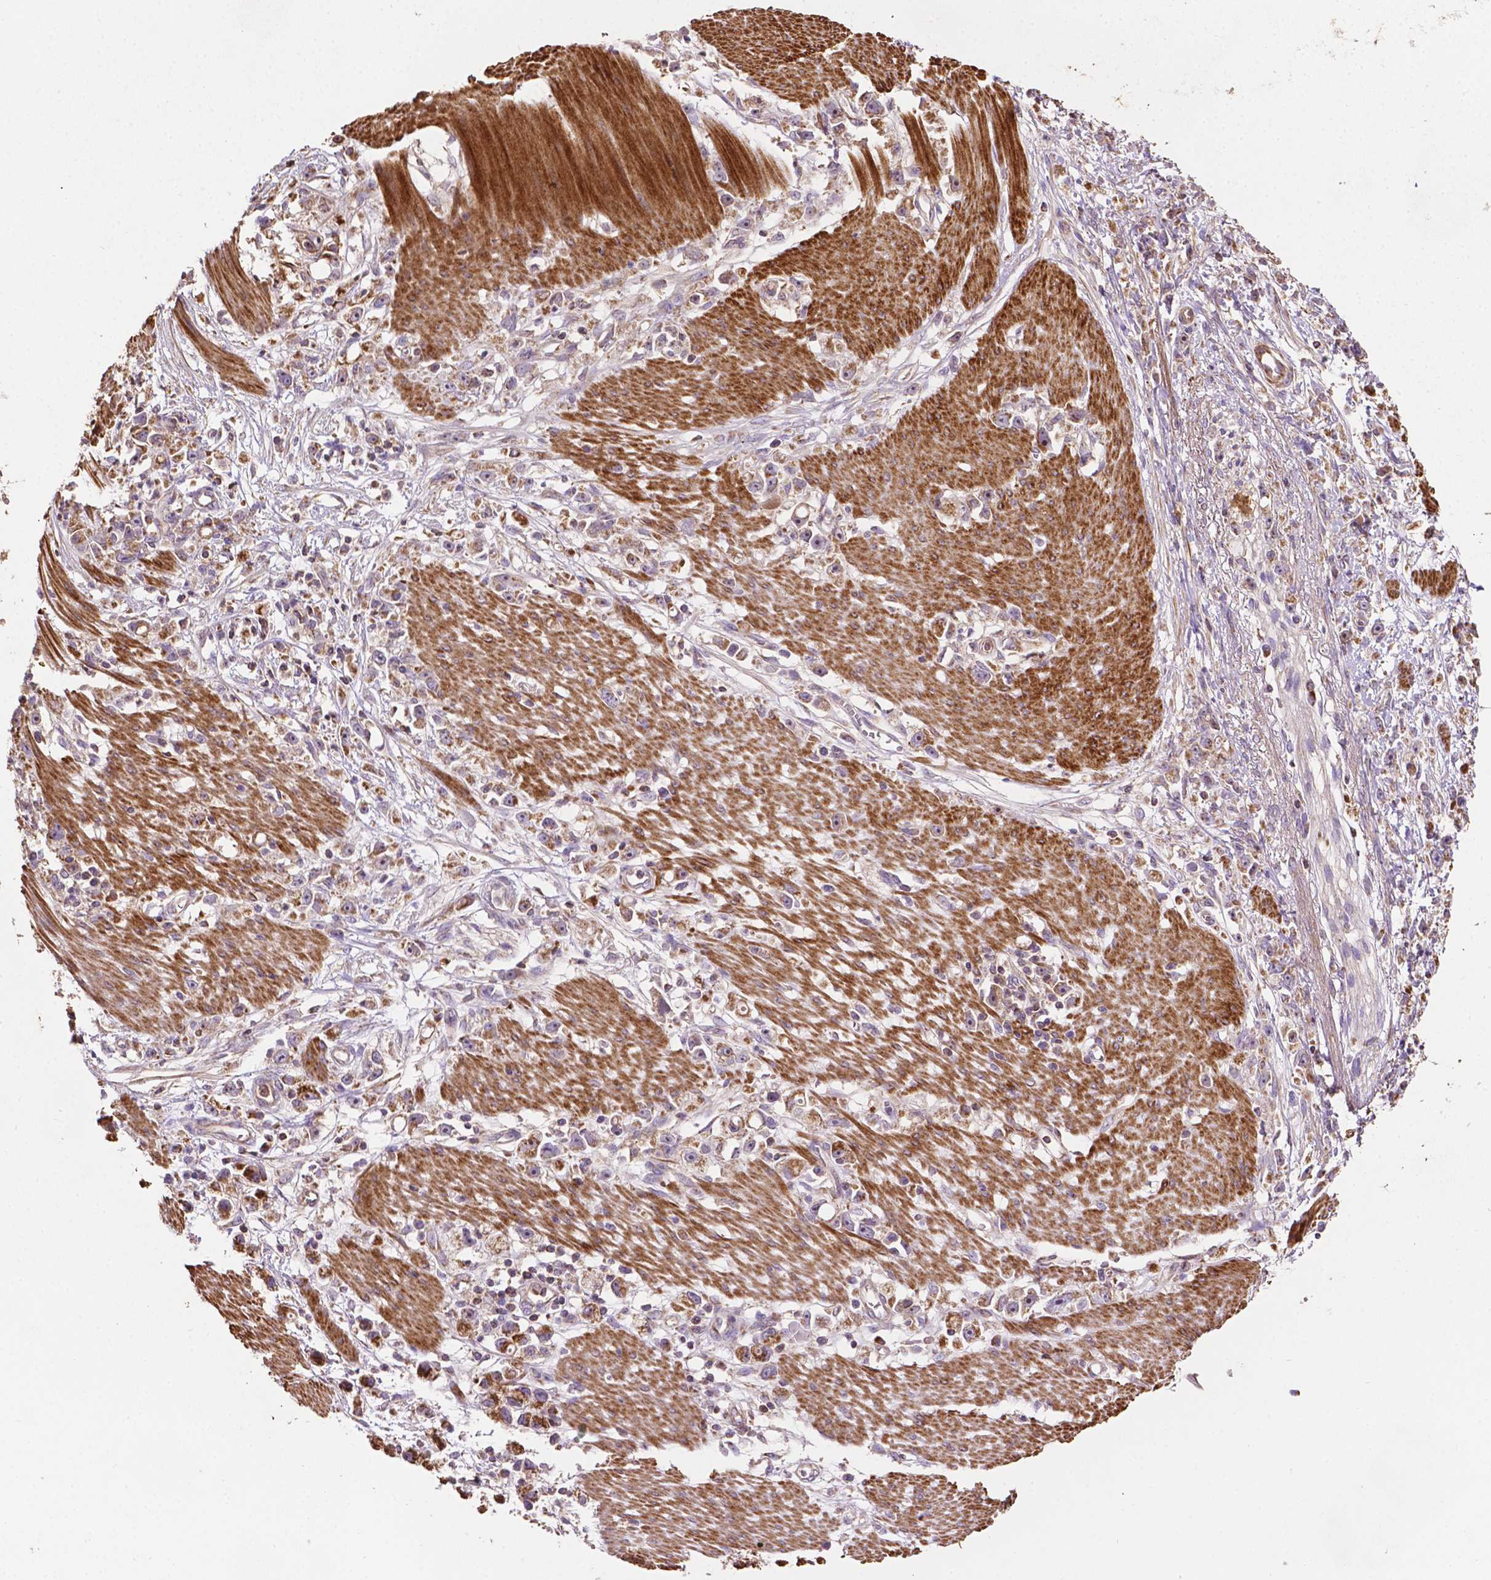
{"staining": {"intensity": "moderate", "quantity": "<25%", "location": "cytoplasmic/membranous"}, "tissue": "stomach cancer", "cell_type": "Tumor cells", "image_type": "cancer", "snomed": [{"axis": "morphology", "description": "Adenocarcinoma, NOS"}, {"axis": "topography", "description": "Stomach"}], "caption": "Protein staining of stomach adenocarcinoma tissue demonstrates moderate cytoplasmic/membranous staining in about <25% of tumor cells.", "gene": "LRR1", "patient": {"sex": "female", "age": 59}}